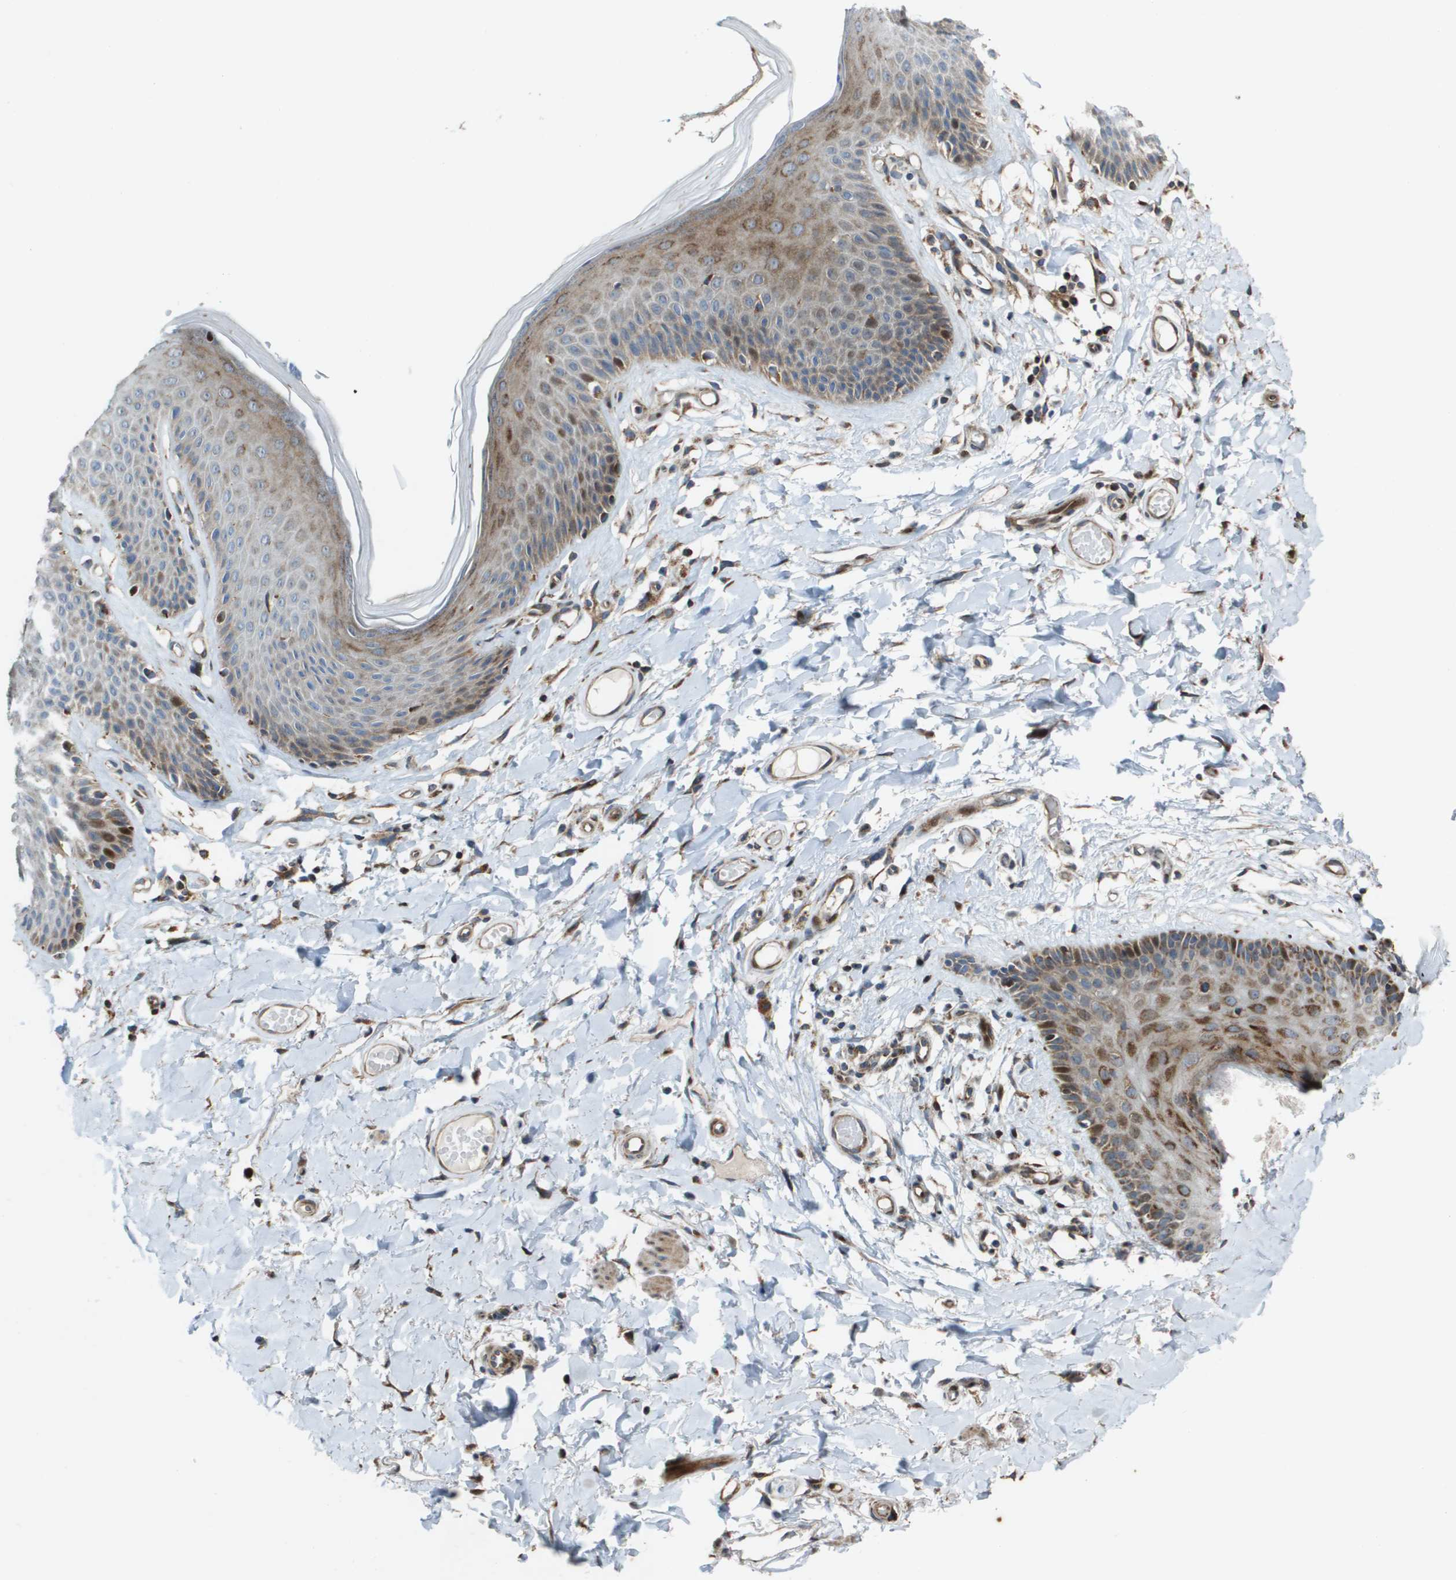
{"staining": {"intensity": "moderate", "quantity": "25%-75%", "location": "cytoplasmic/membranous,nuclear"}, "tissue": "skin", "cell_type": "Epidermal cells", "image_type": "normal", "snomed": [{"axis": "morphology", "description": "Normal tissue, NOS"}, {"axis": "topography", "description": "Vulva"}], "caption": "Moderate cytoplasmic/membranous,nuclear staining is identified in about 25%-75% of epidermal cells in unremarkable skin. (IHC, brightfield microscopy, high magnification).", "gene": "MGAT3", "patient": {"sex": "female", "age": 73}}